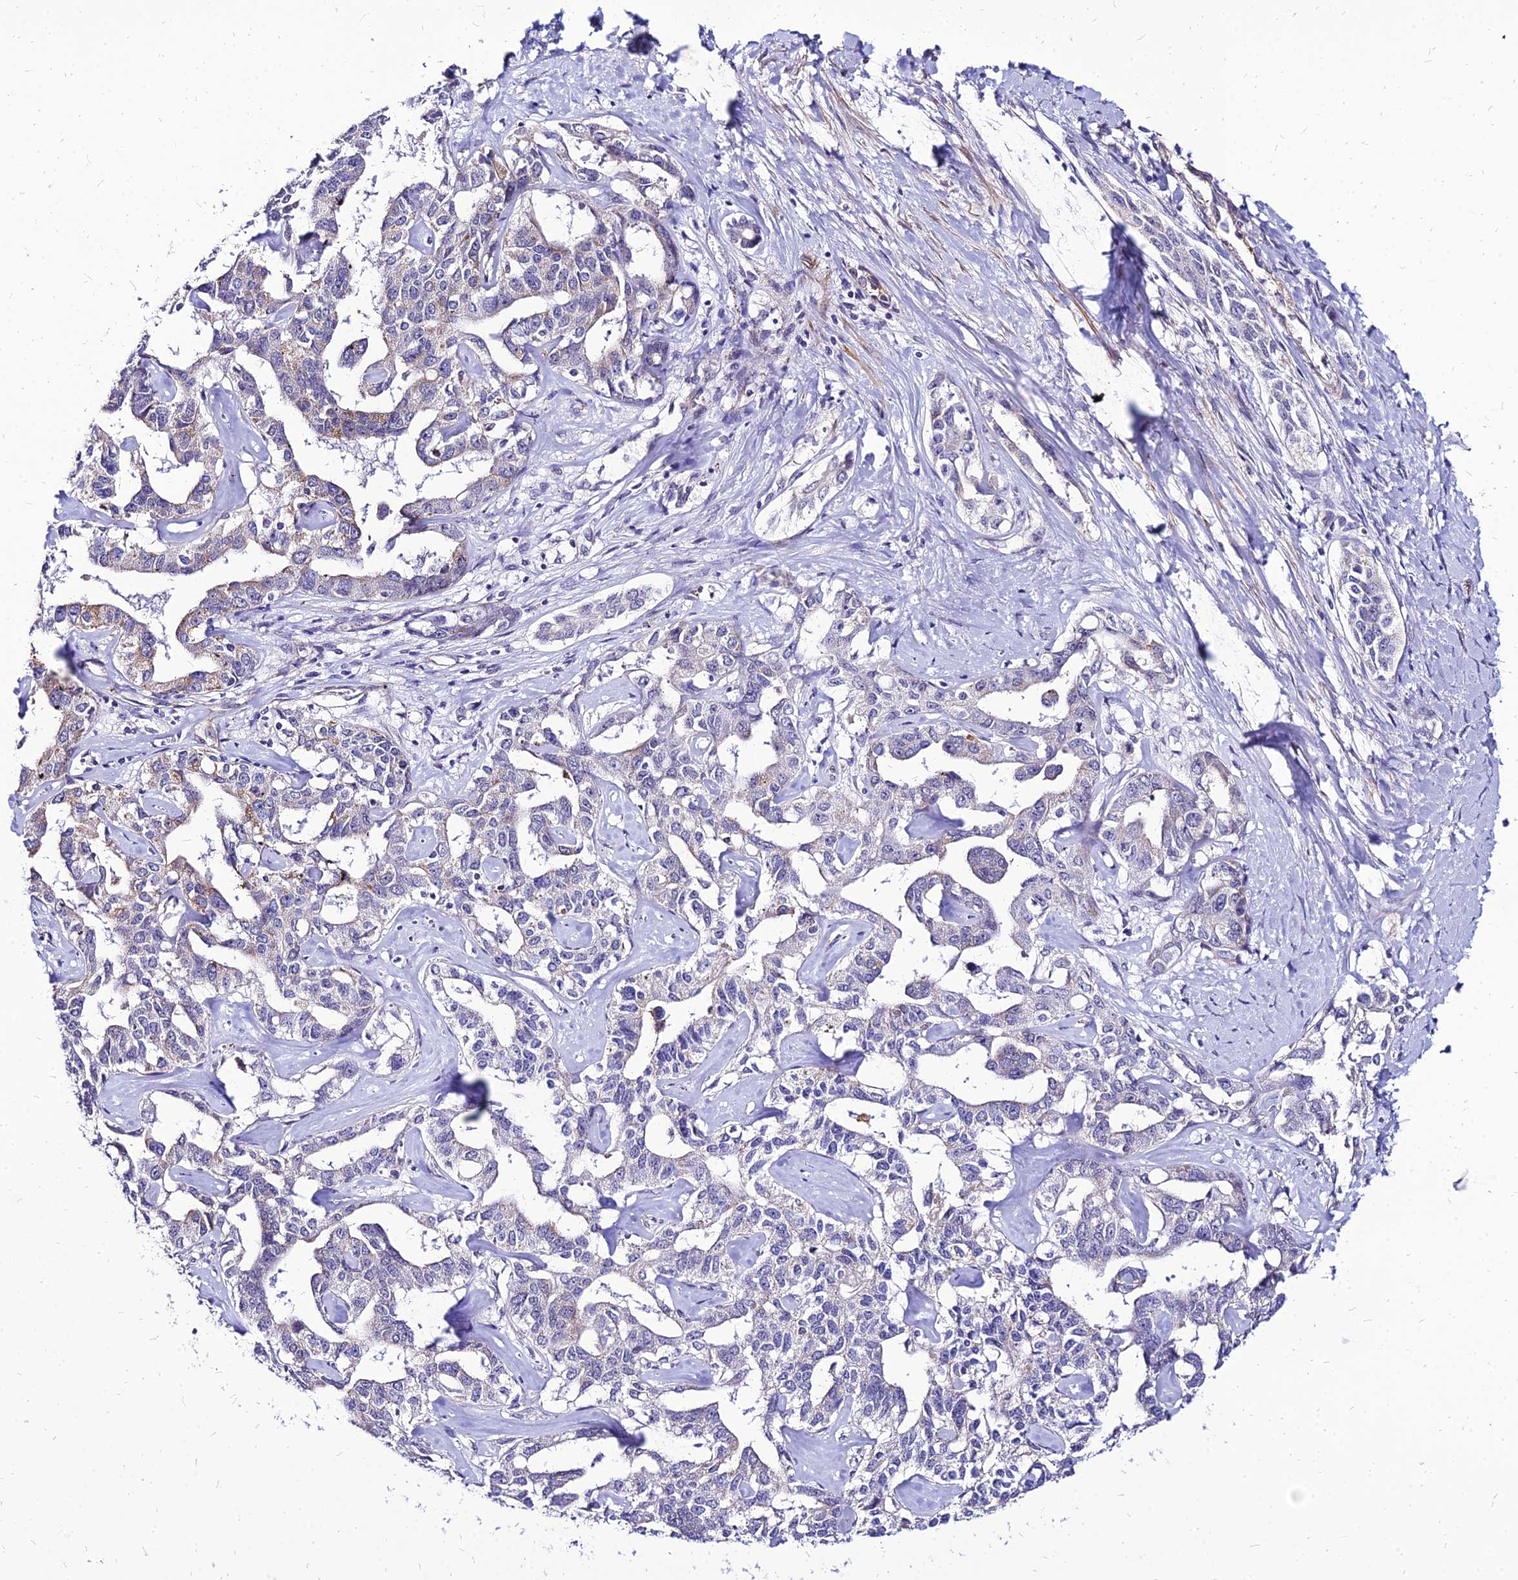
{"staining": {"intensity": "negative", "quantity": "none", "location": "none"}, "tissue": "liver cancer", "cell_type": "Tumor cells", "image_type": "cancer", "snomed": [{"axis": "morphology", "description": "Cholangiocarcinoma"}, {"axis": "topography", "description": "Liver"}], "caption": "Human liver cancer (cholangiocarcinoma) stained for a protein using immunohistochemistry (IHC) reveals no expression in tumor cells.", "gene": "YEATS2", "patient": {"sex": "male", "age": 59}}